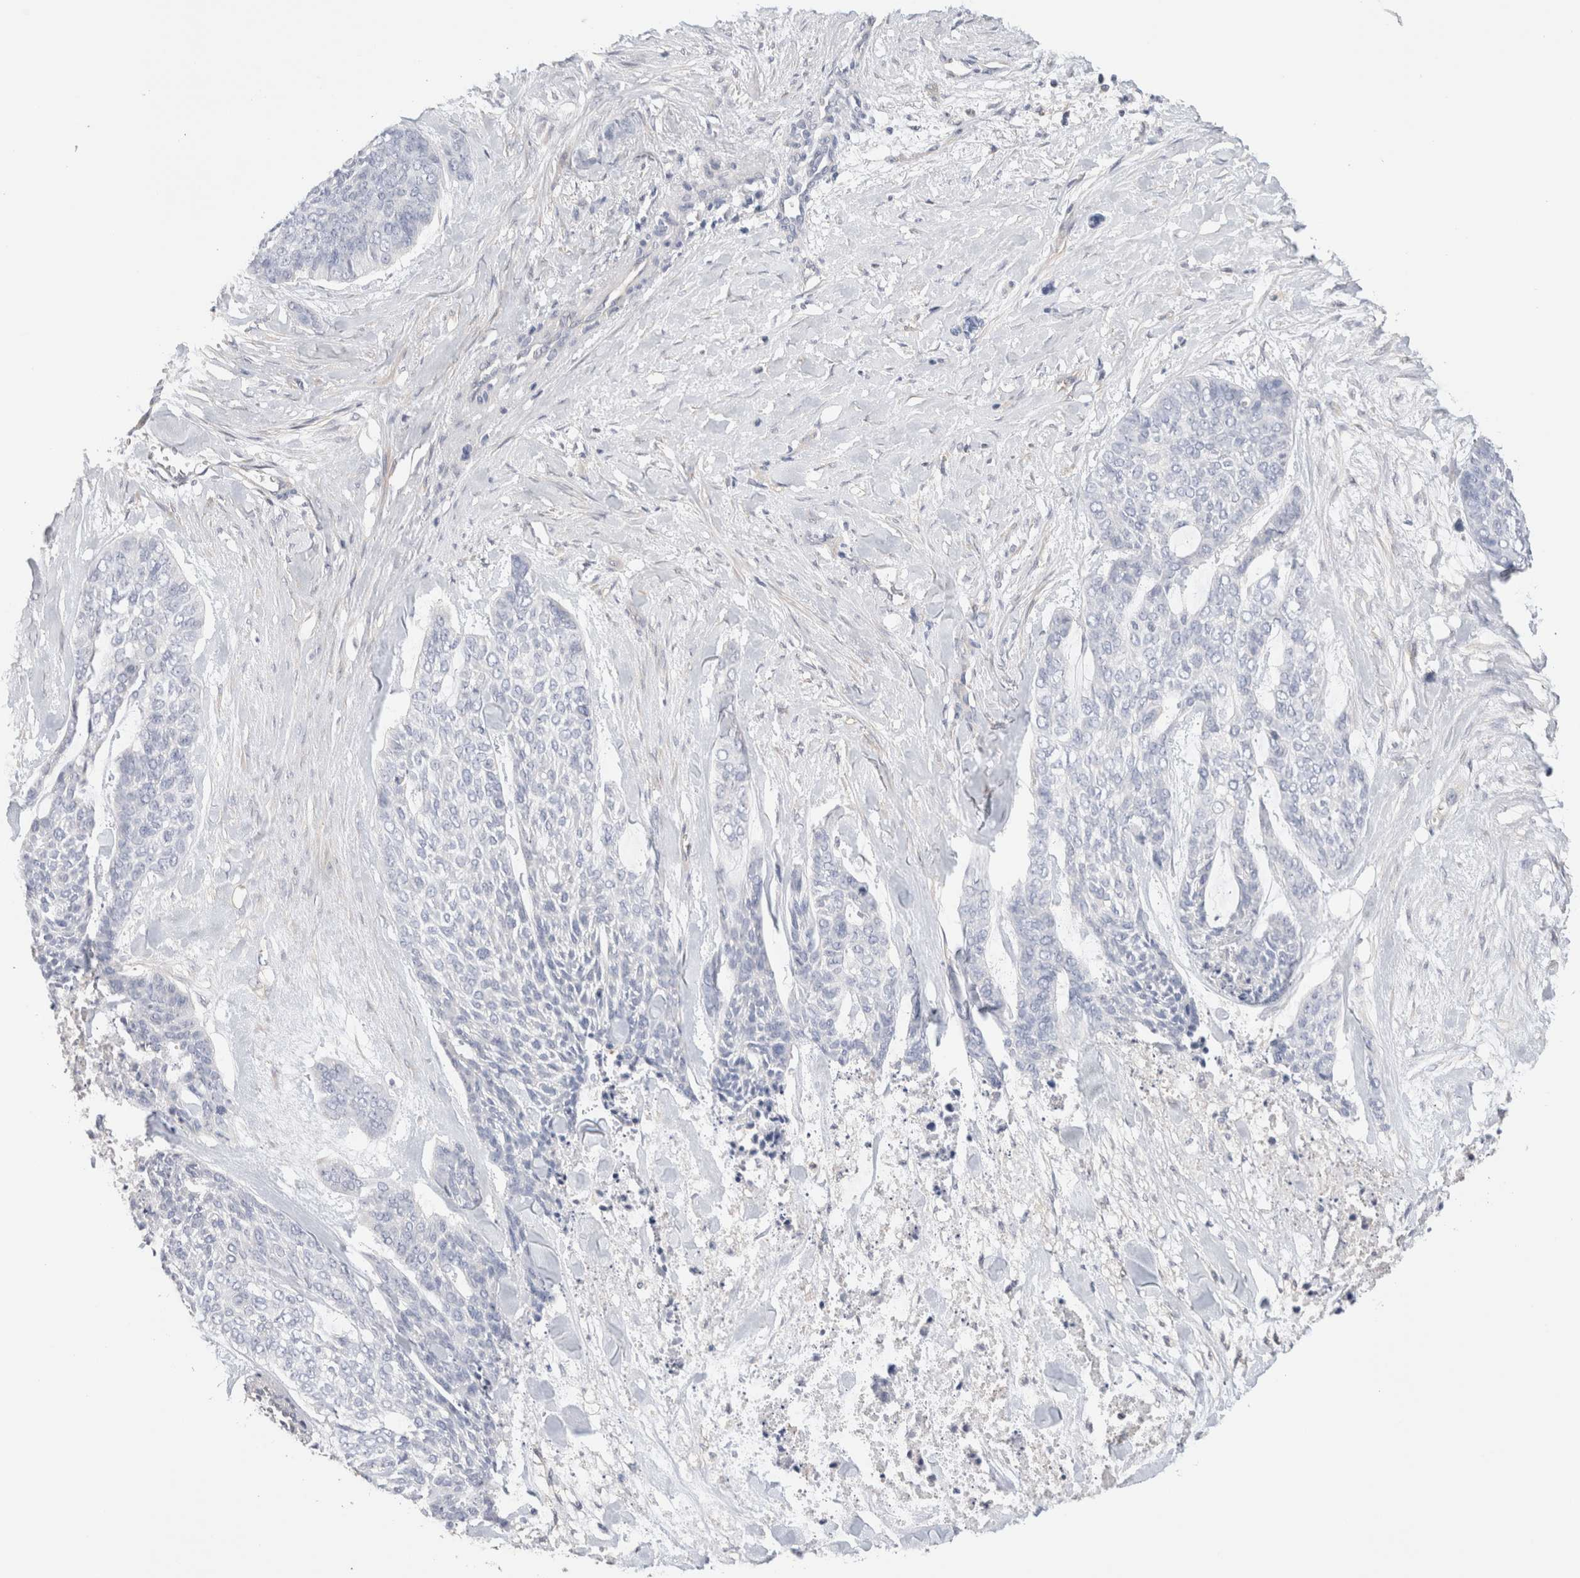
{"staining": {"intensity": "negative", "quantity": "none", "location": "none"}, "tissue": "skin cancer", "cell_type": "Tumor cells", "image_type": "cancer", "snomed": [{"axis": "morphology", "description": "Basal cell carcinoma"}, {"axis": "topography", "description": "Skin"}], "caption": "The immunohistochemistry image has no significant staining in tumor cells of basal cell carcinoma (skin) tissue.", "gene": "CAPN2", "patient": {"sex": "female", "age": 64}}